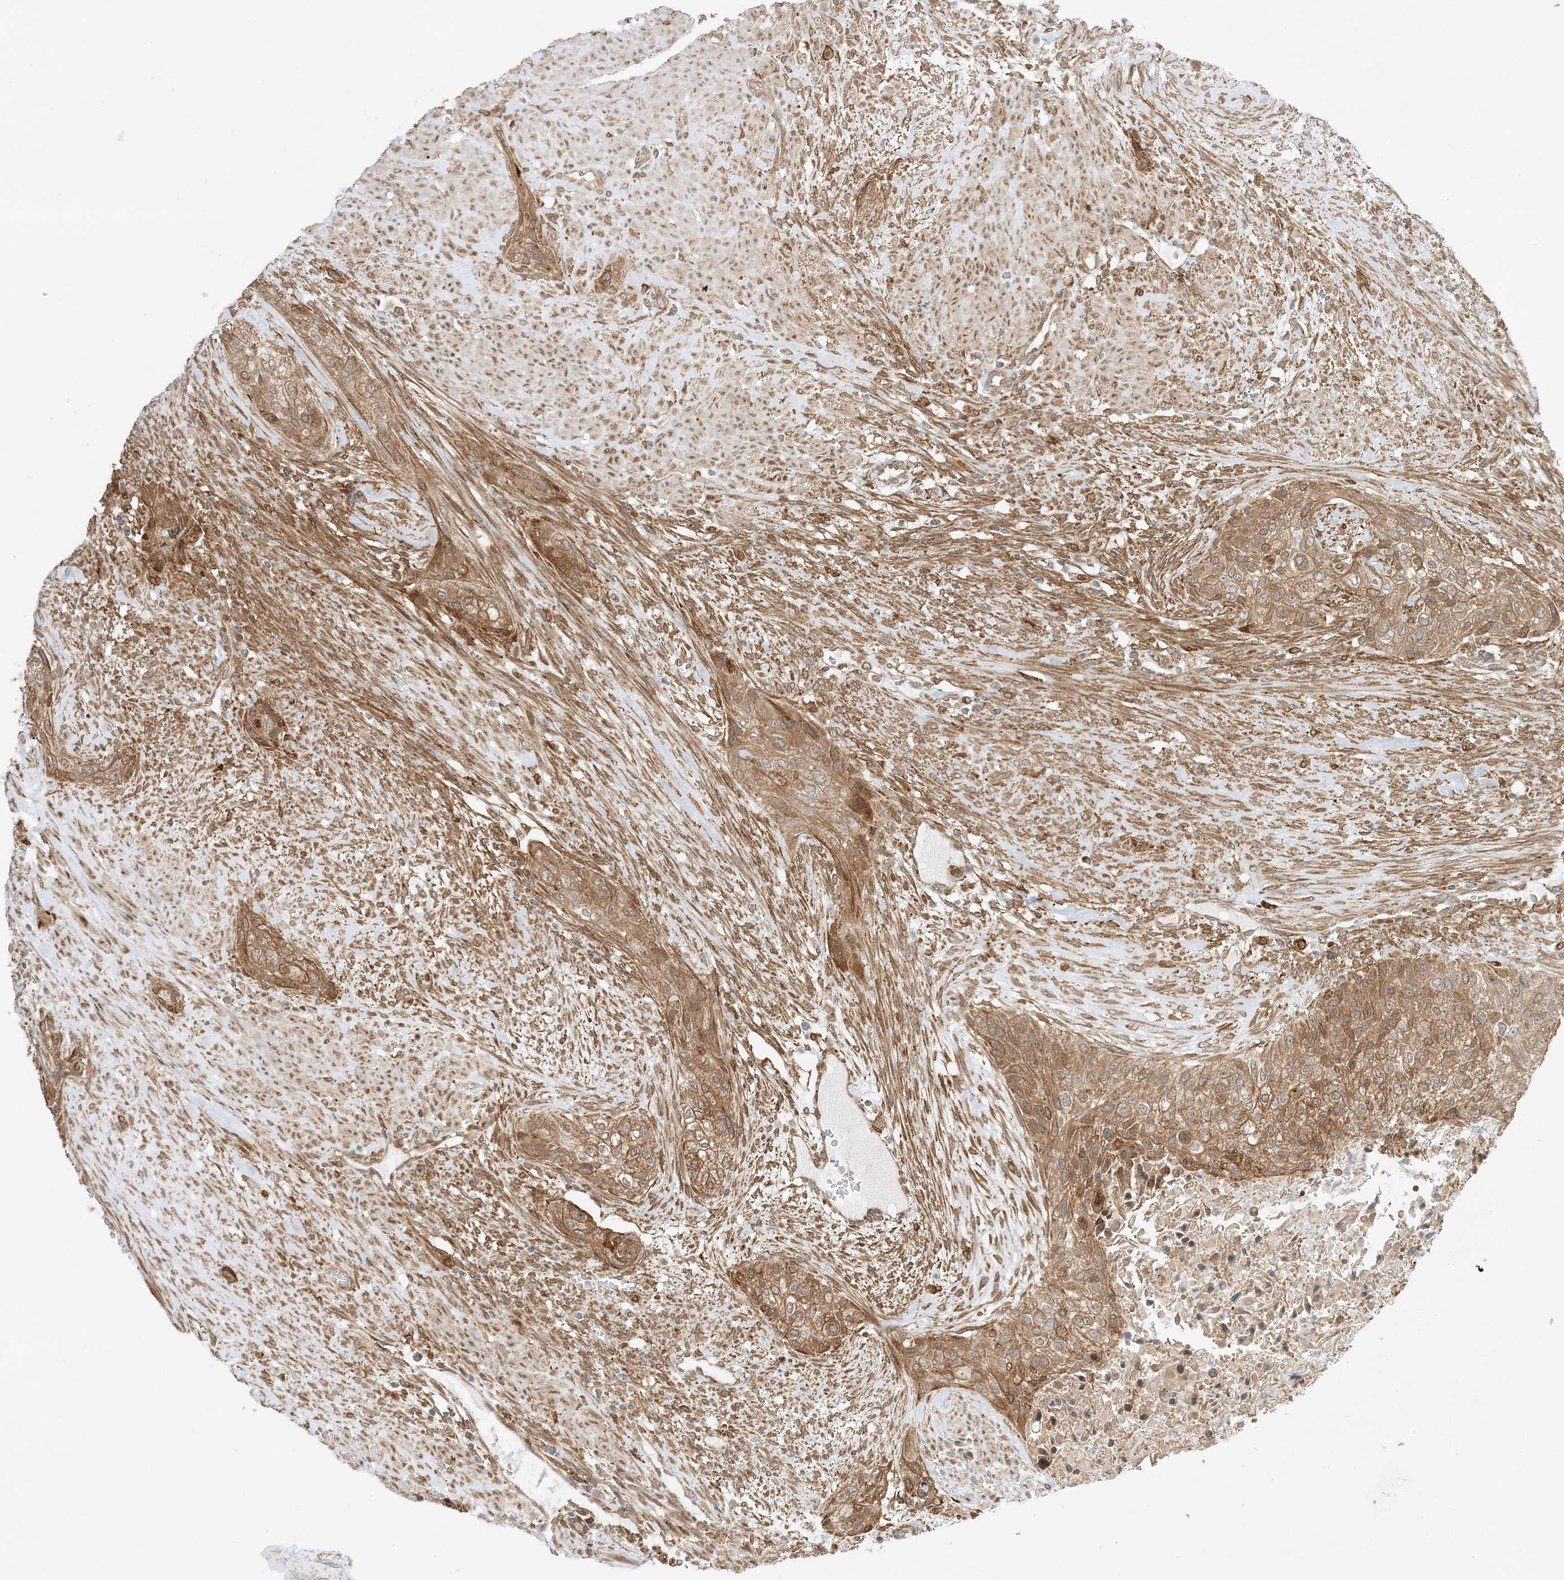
{"staining": {"intensity": "moderate", "quantity": ">75%", "location": "cytoplasmic/membranous"}, "tissue": "urothelial cancer", "cell_type": "Tumor cells", "image_type": "cancer", "snomed": [{"axis": "morphology", "description": "Urothelial carcinoma, High grade"}, {"axis": "topography", "description": "Urinary bladder"}], "caption": "This is a photomicrograph of immunohistochemistry (IHC) staining of urothelial cancer, which shows moderate positivity in the cytoplasmic/membranous of tumor cells.", "gene": "SCARF2", "patient": {"sex": "male", "age": 35}}